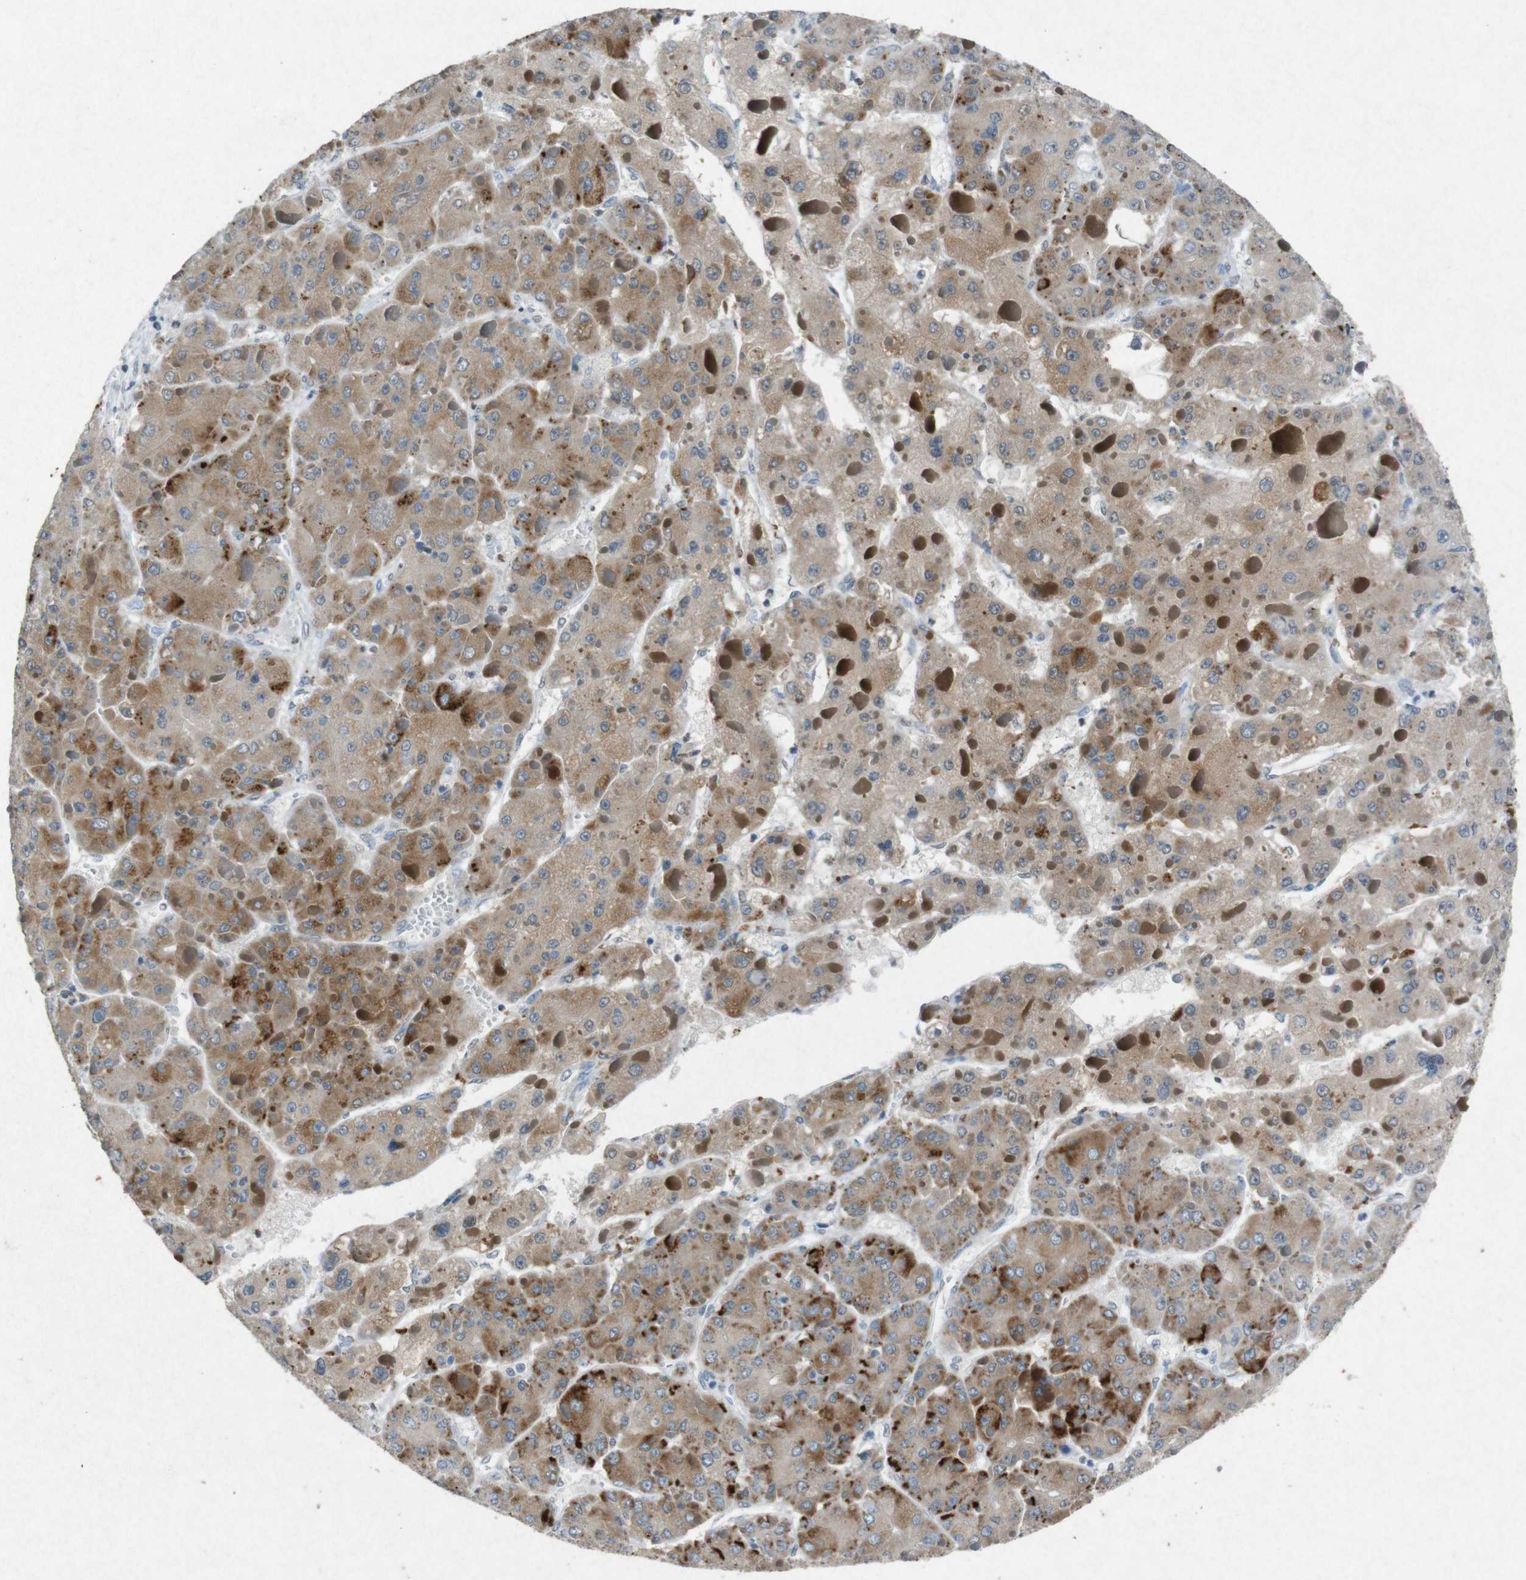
{"staining": {"intensity": "moderate", "quantity": ">75%", "location": "cytoplasmic/membranous"}, "tissue": "liver cancer", "cell_type": "Tumor cells", "image_type": "cancer", "snomed": [{"axis": "morphology", "description": "Carcinoma, Hepatocellular, NOS"}, {"axis": "topography", "description": "Liver"}], "caption": "Protein staining of hepatocellular carcinoma (liver) tissue shows moderate cytoplasmic/membranous staining in approximately >75% of tumor cells.", "gene": "STBD1", "patient": {"sex": "female", "age": 73}}